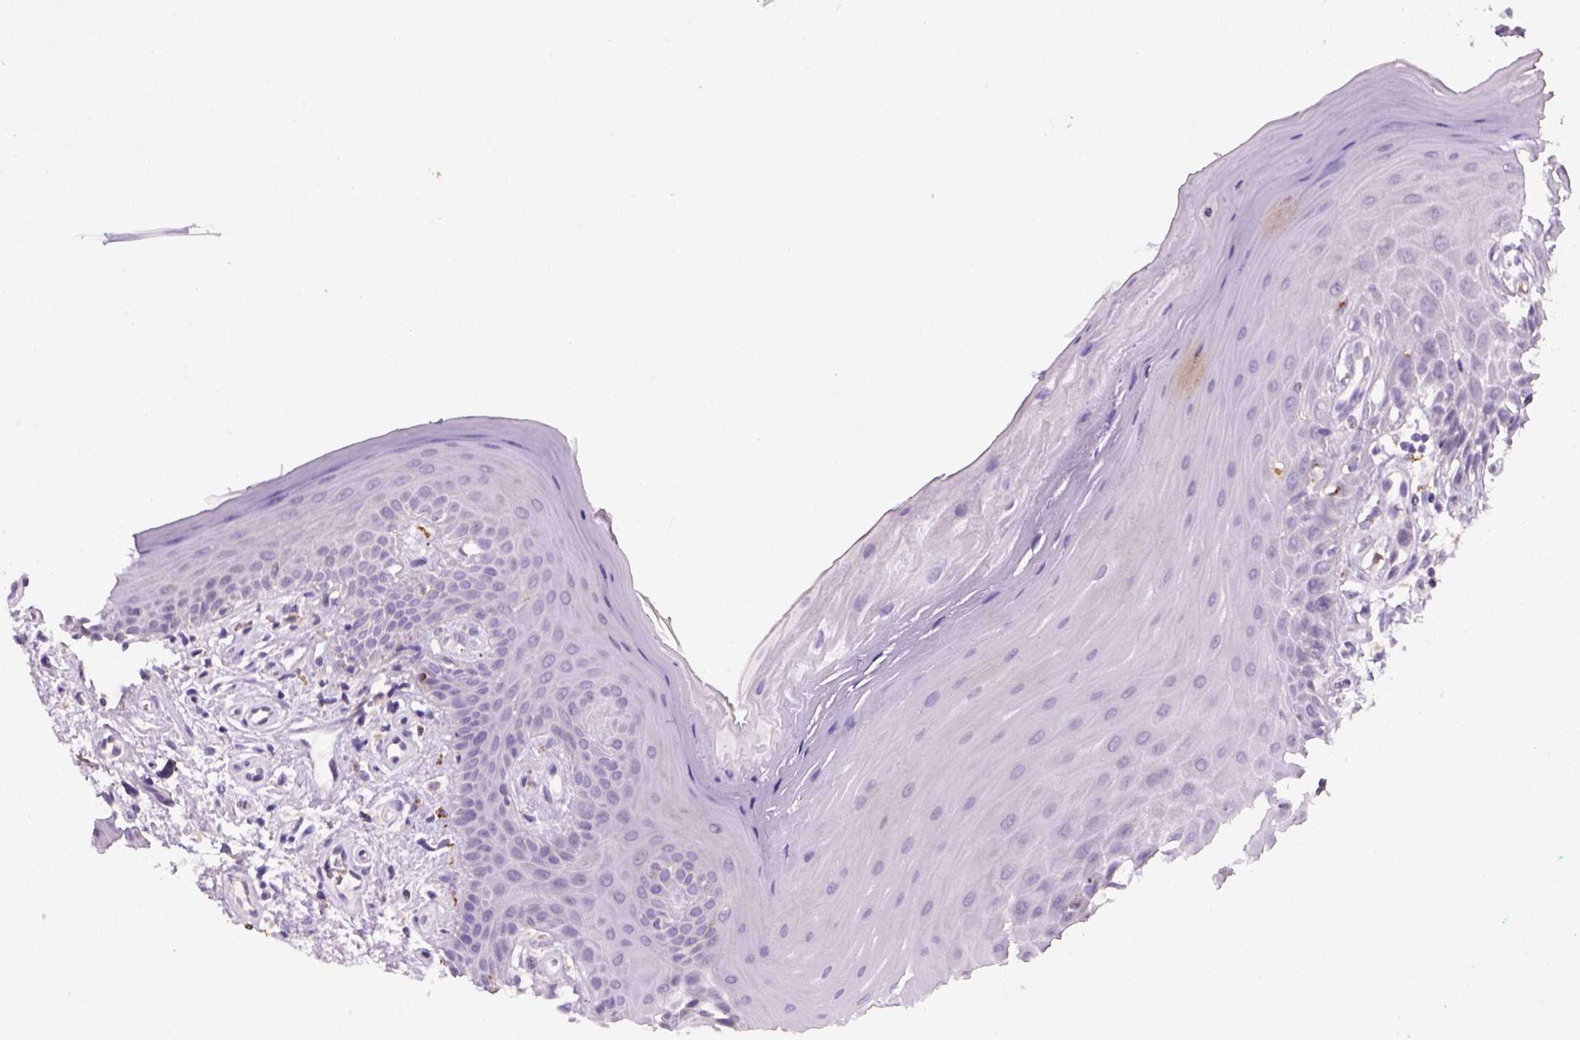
{"staining": {"intensity": "negative", "quantity": "none", "location": "none"}, "tissue": "oral mucosa", "cell_type": "Squamous epithelial cells", "image_type": "normal", "snomed": [{"axis": "morphology", "description": "Normal tissue, NOS"}, {"axis": "morphology", "description": "Normal morphology"}, {"axis": "topography", "description": "Oral tissue"}], "caption": "Immunohistochemistry (IHC) photomicrograph of normal human oral mucosa stained for a protein (brown), which shows no positivity in squamous epithelial cells.", "gene": "ZMAT4", "patient": {"sex": "female", "age": 76}}